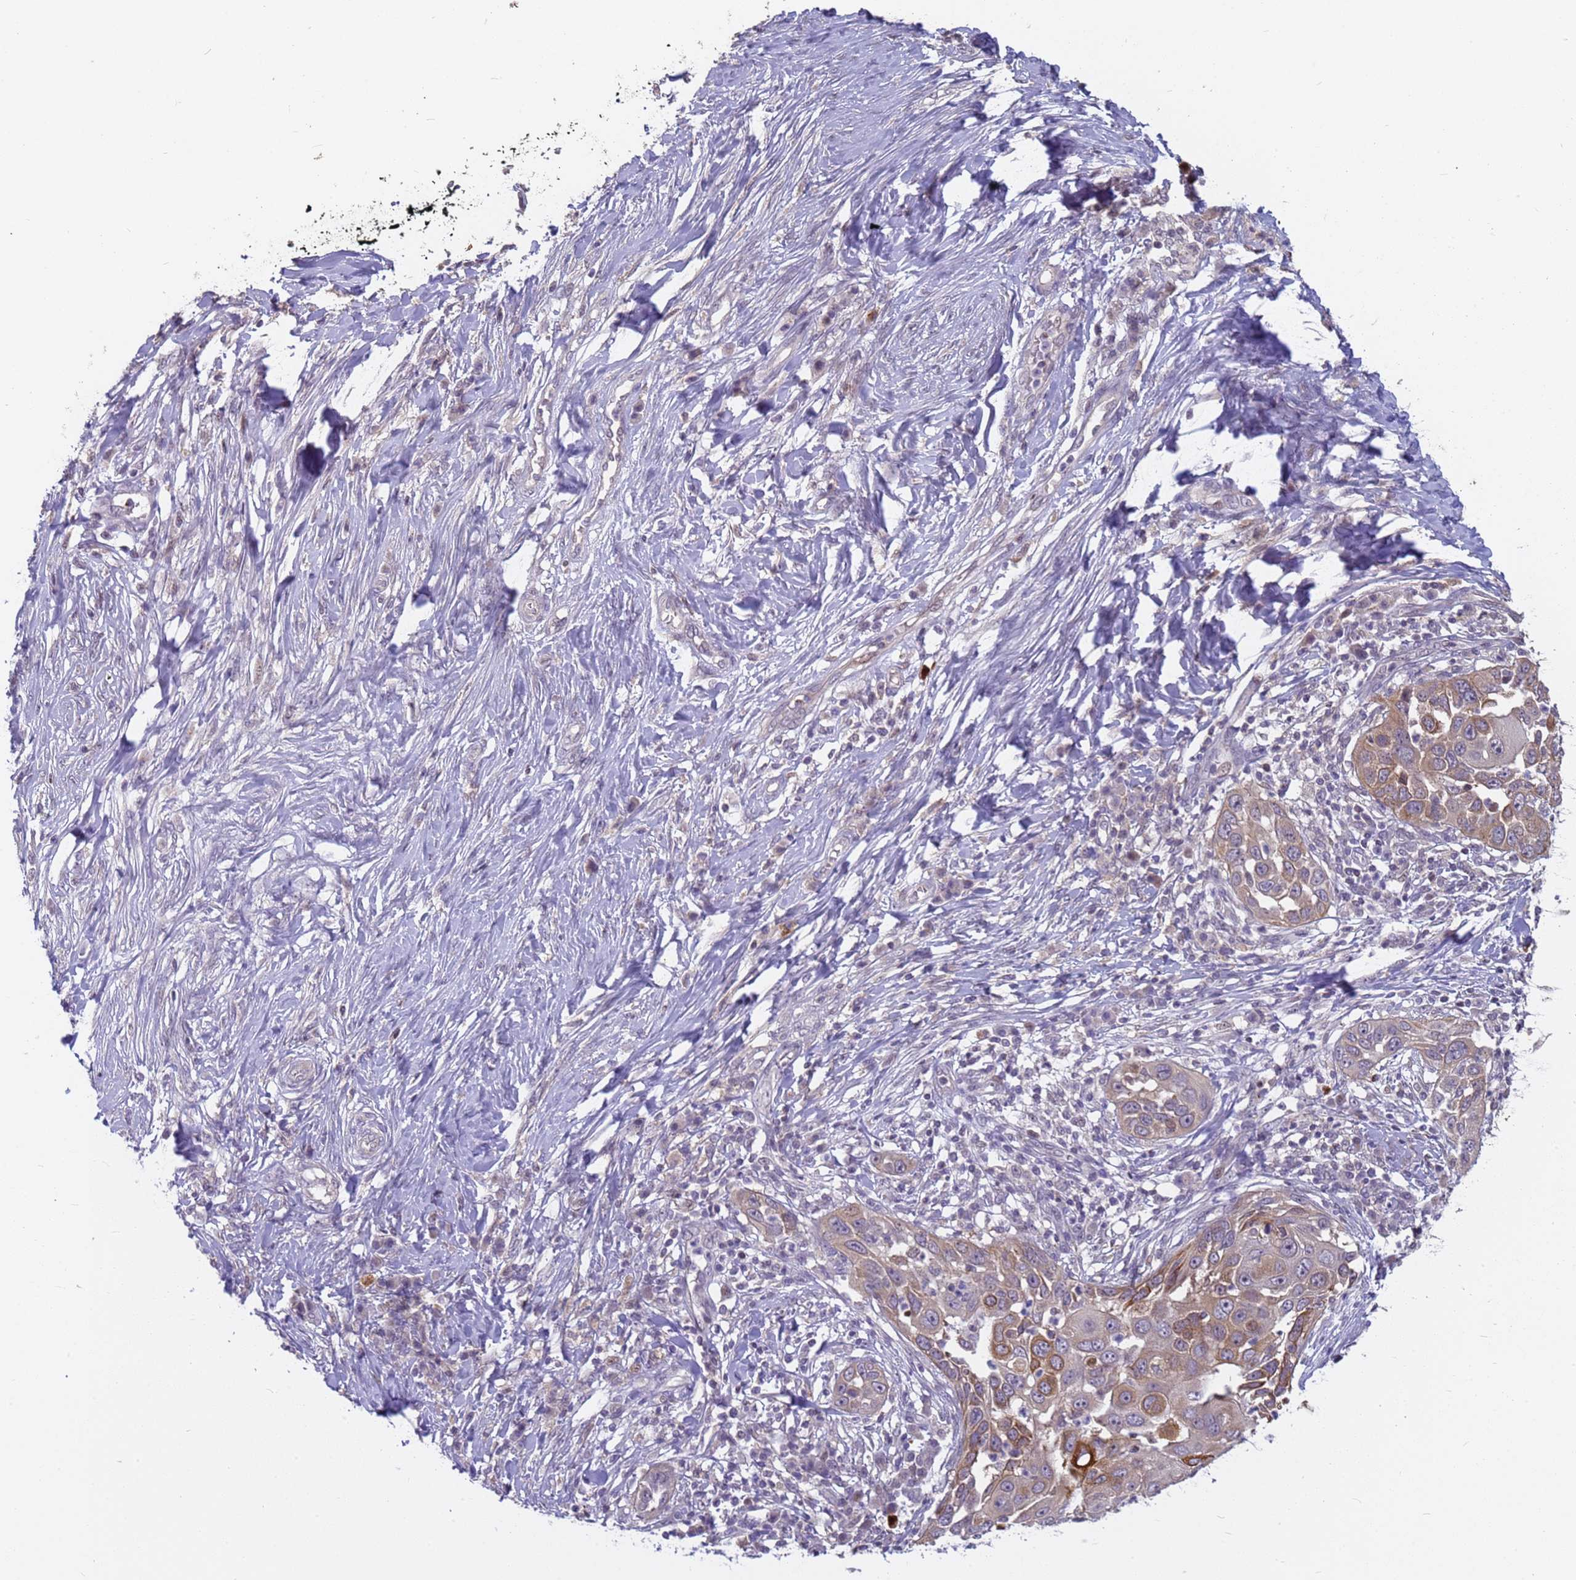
{"staining": {"intensity": "moderate", "quantity": "<25%", "location": "cytoplasmic/membranous"}, "tissue": "skin cancer", "cell_type": "Tumor cells", "image_type": "cancer", "snomed": [{"axis": "morphology", "description": "Squamous cell carcinoma, NOS"}, {"axis": "topography", "description": "Skin"}], "caption": "Immunohistochemistry photomicrograph of neoplastic tissue: human skin cancer (squamous cell carcinoma) stained using IHC displays low levels of moderate protein expression localized specifically in the cytoplasmic/membranous of tumor cells, appearing as a cytoplasmic/membranous brown color.", "gene": "VWA3A", "patient": {"sex": "female", "age": 44}}